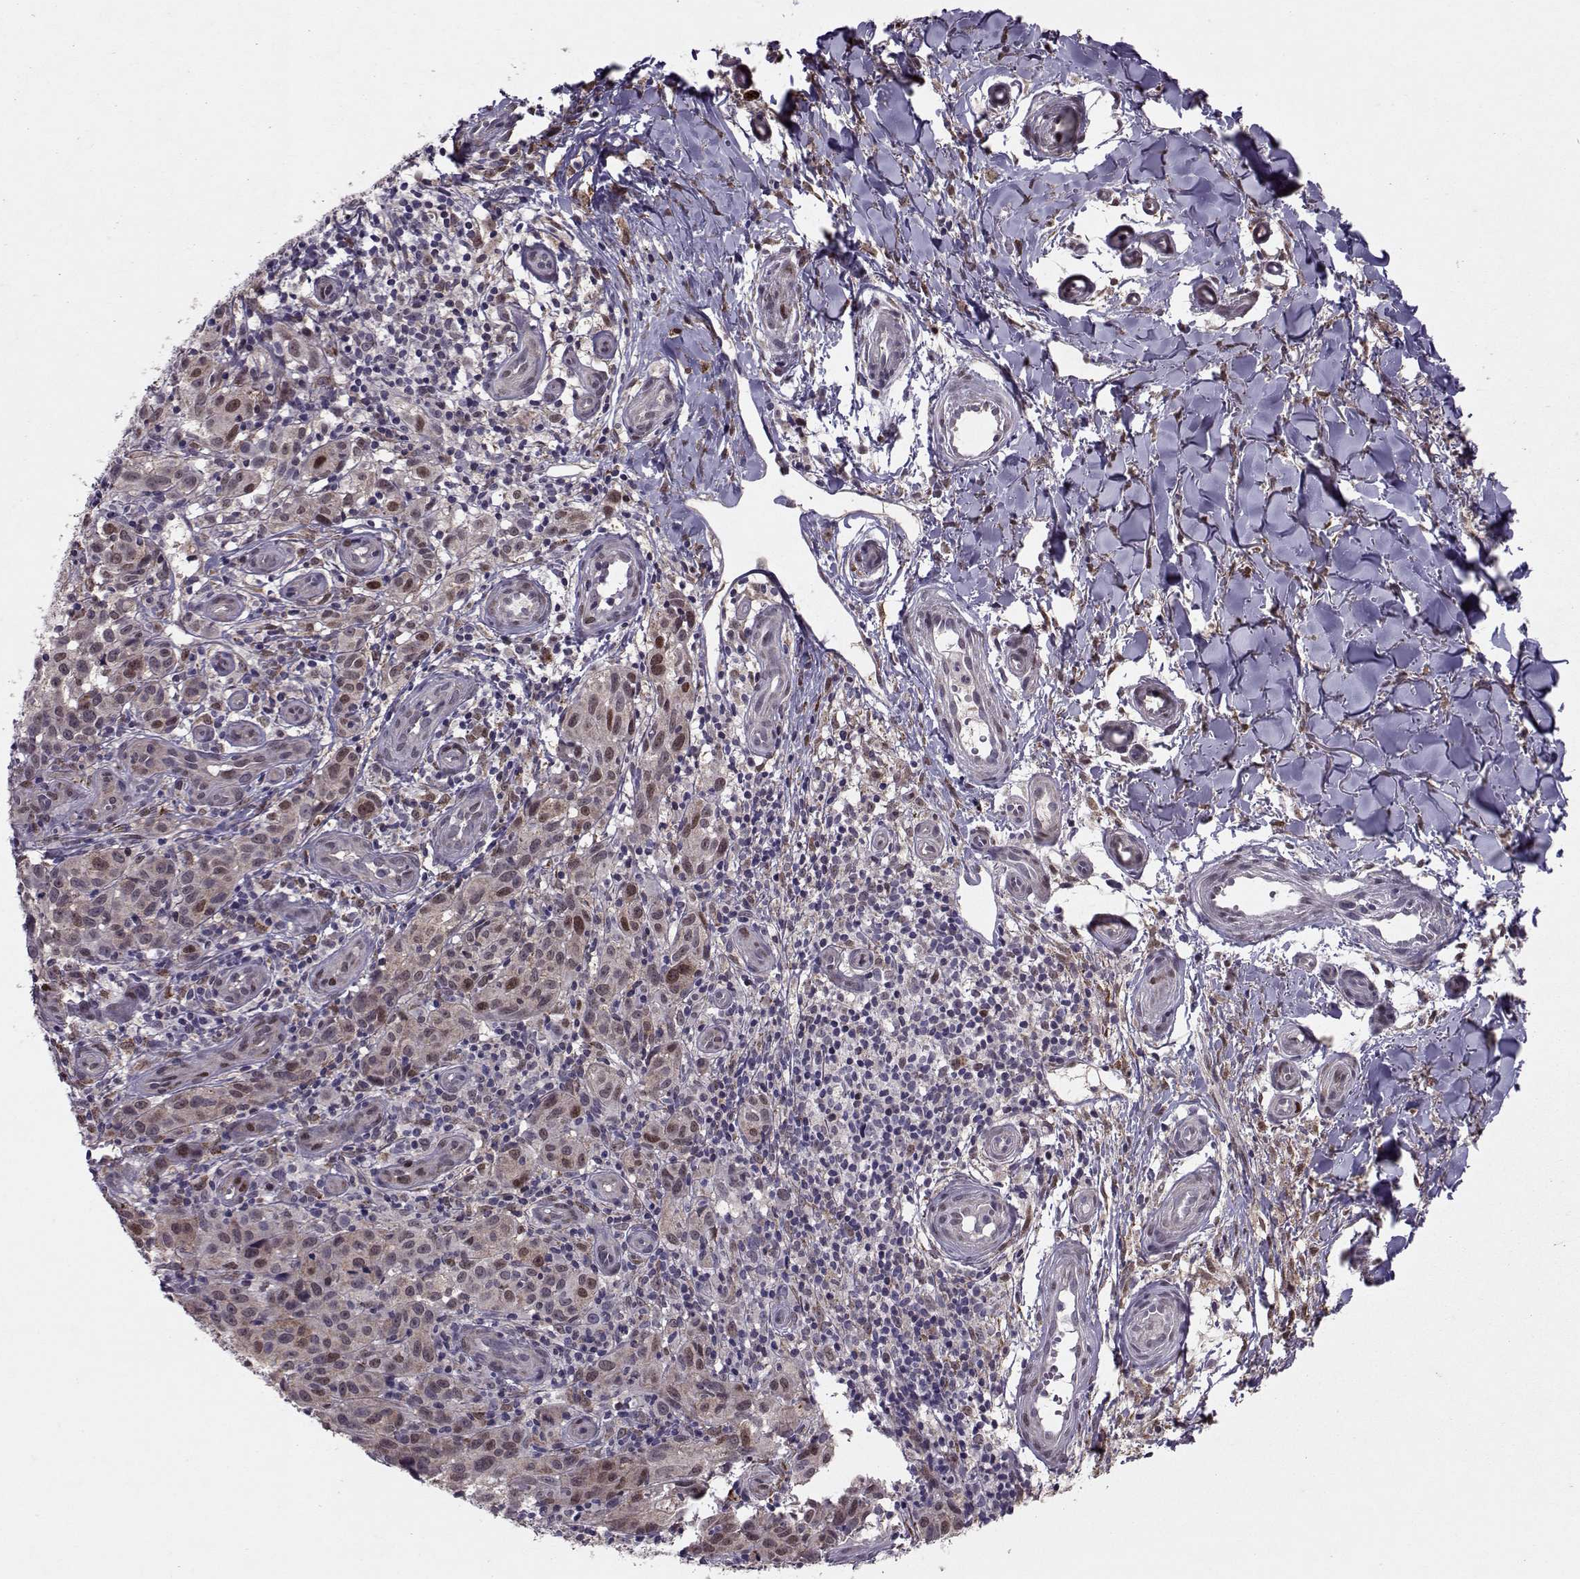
{"staining": {"intensity": "moderate", "quantity": "25%-75%", "location": "nuclear"}, "tissue": "melanoma", "cell_type": "Tumor cells", "image_type": "cancer", "snomed": [{"axis": "morphology", "description": "Malignant melanoma, NOS"}, {"axis": "topography", "description": "Skin"}], "caption": "About 25%-75% of tumor cells in human melanoma show moderate nuclear protein staining as visualized by brown immunohistochemical staining.", "gene": "CDK4", "patient": {"sex": "female", "age": 53}}